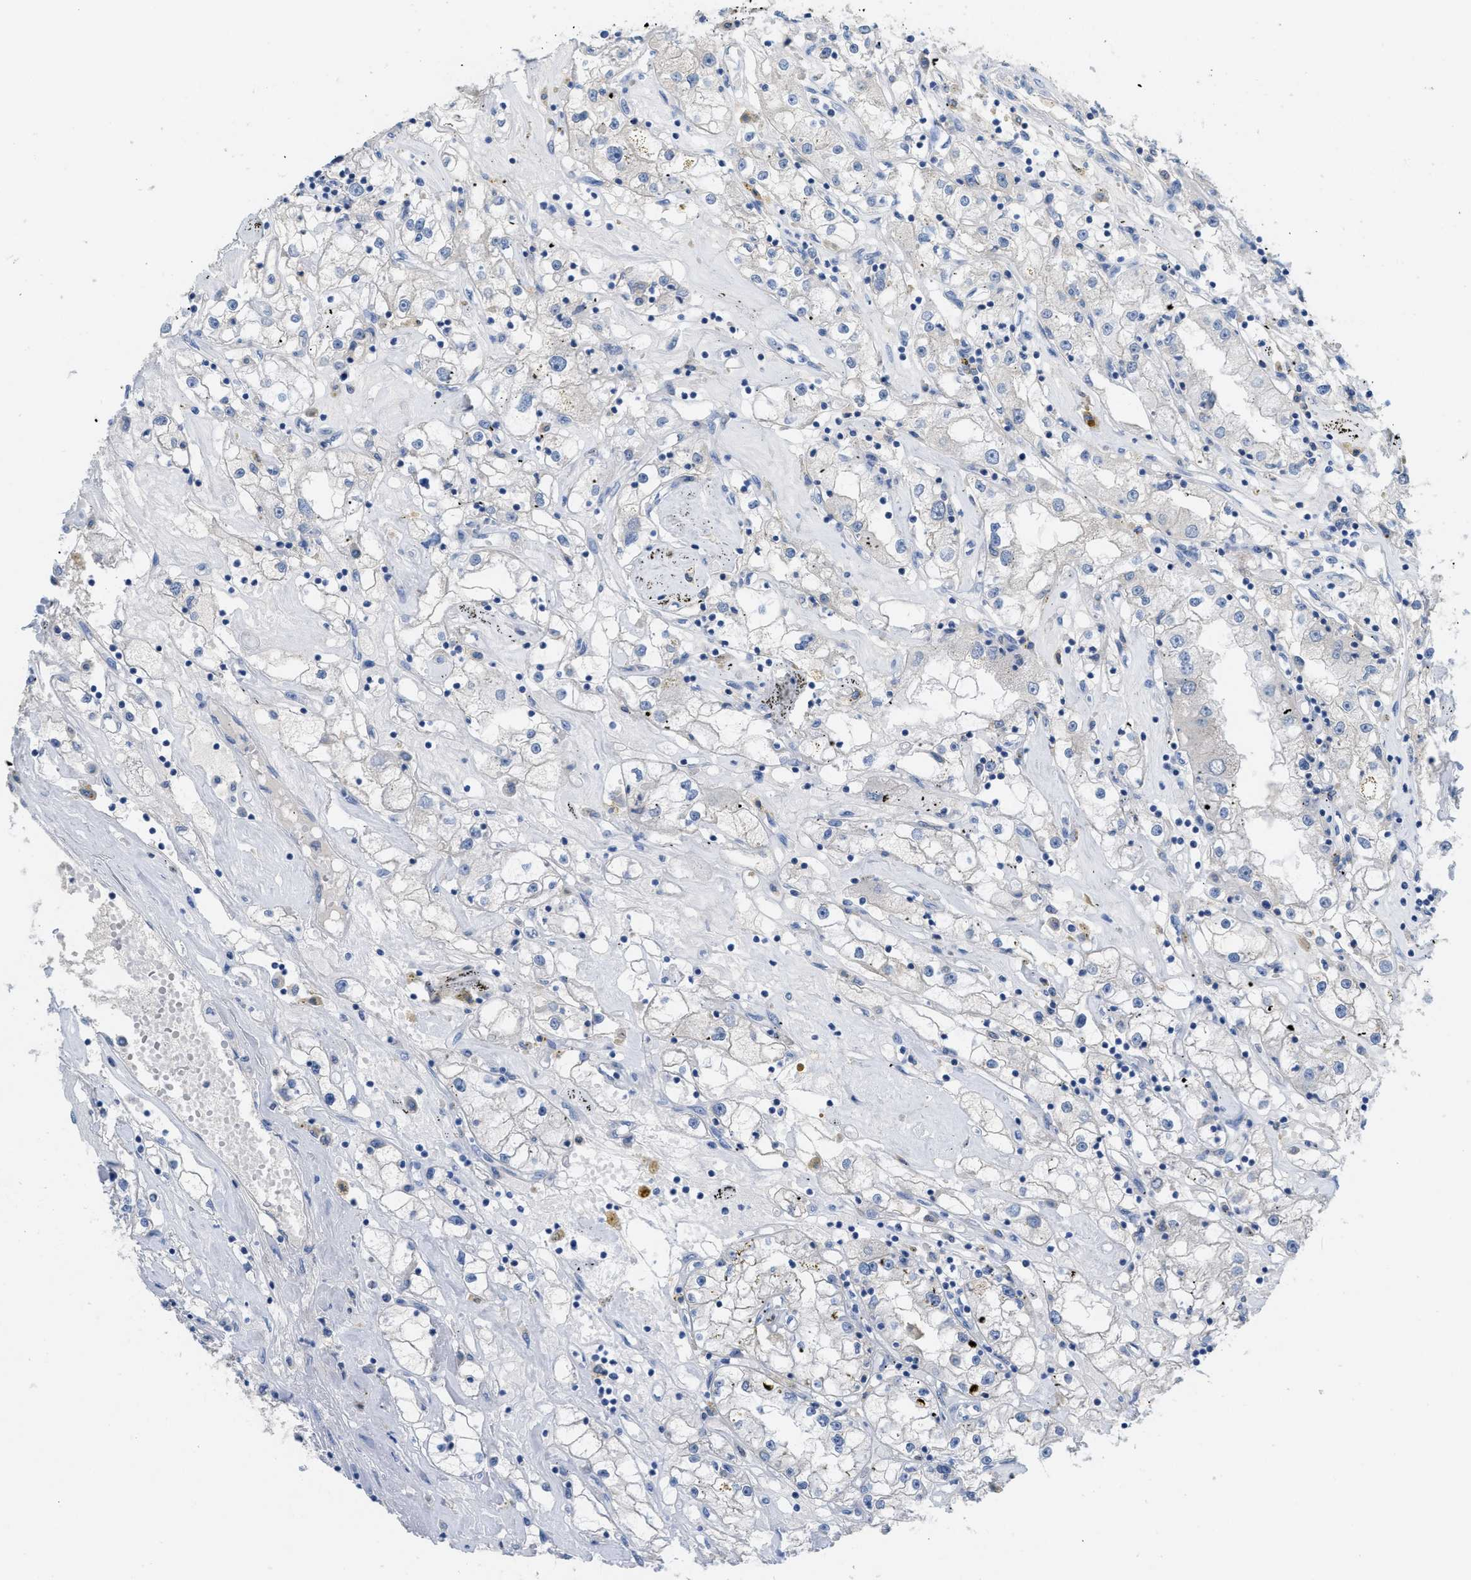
{"staining": {"intensity": "negative", "quantity": "none", "location": "none"}, "tissue": "renal cancer", "cell_type": "Tumor cells", "image_type": "cancer", "snomed": [{"axis": "morphology", "description": "Adenocarcinoma, NOS"}, {"axis": "topography", "description": "Kidney"}], "caption": "Tumor cells show no significant protein positivity in adenocarcinoma (renal).", "gene": "CNNM4", "patient": {"sex": "male", "age": 56}}